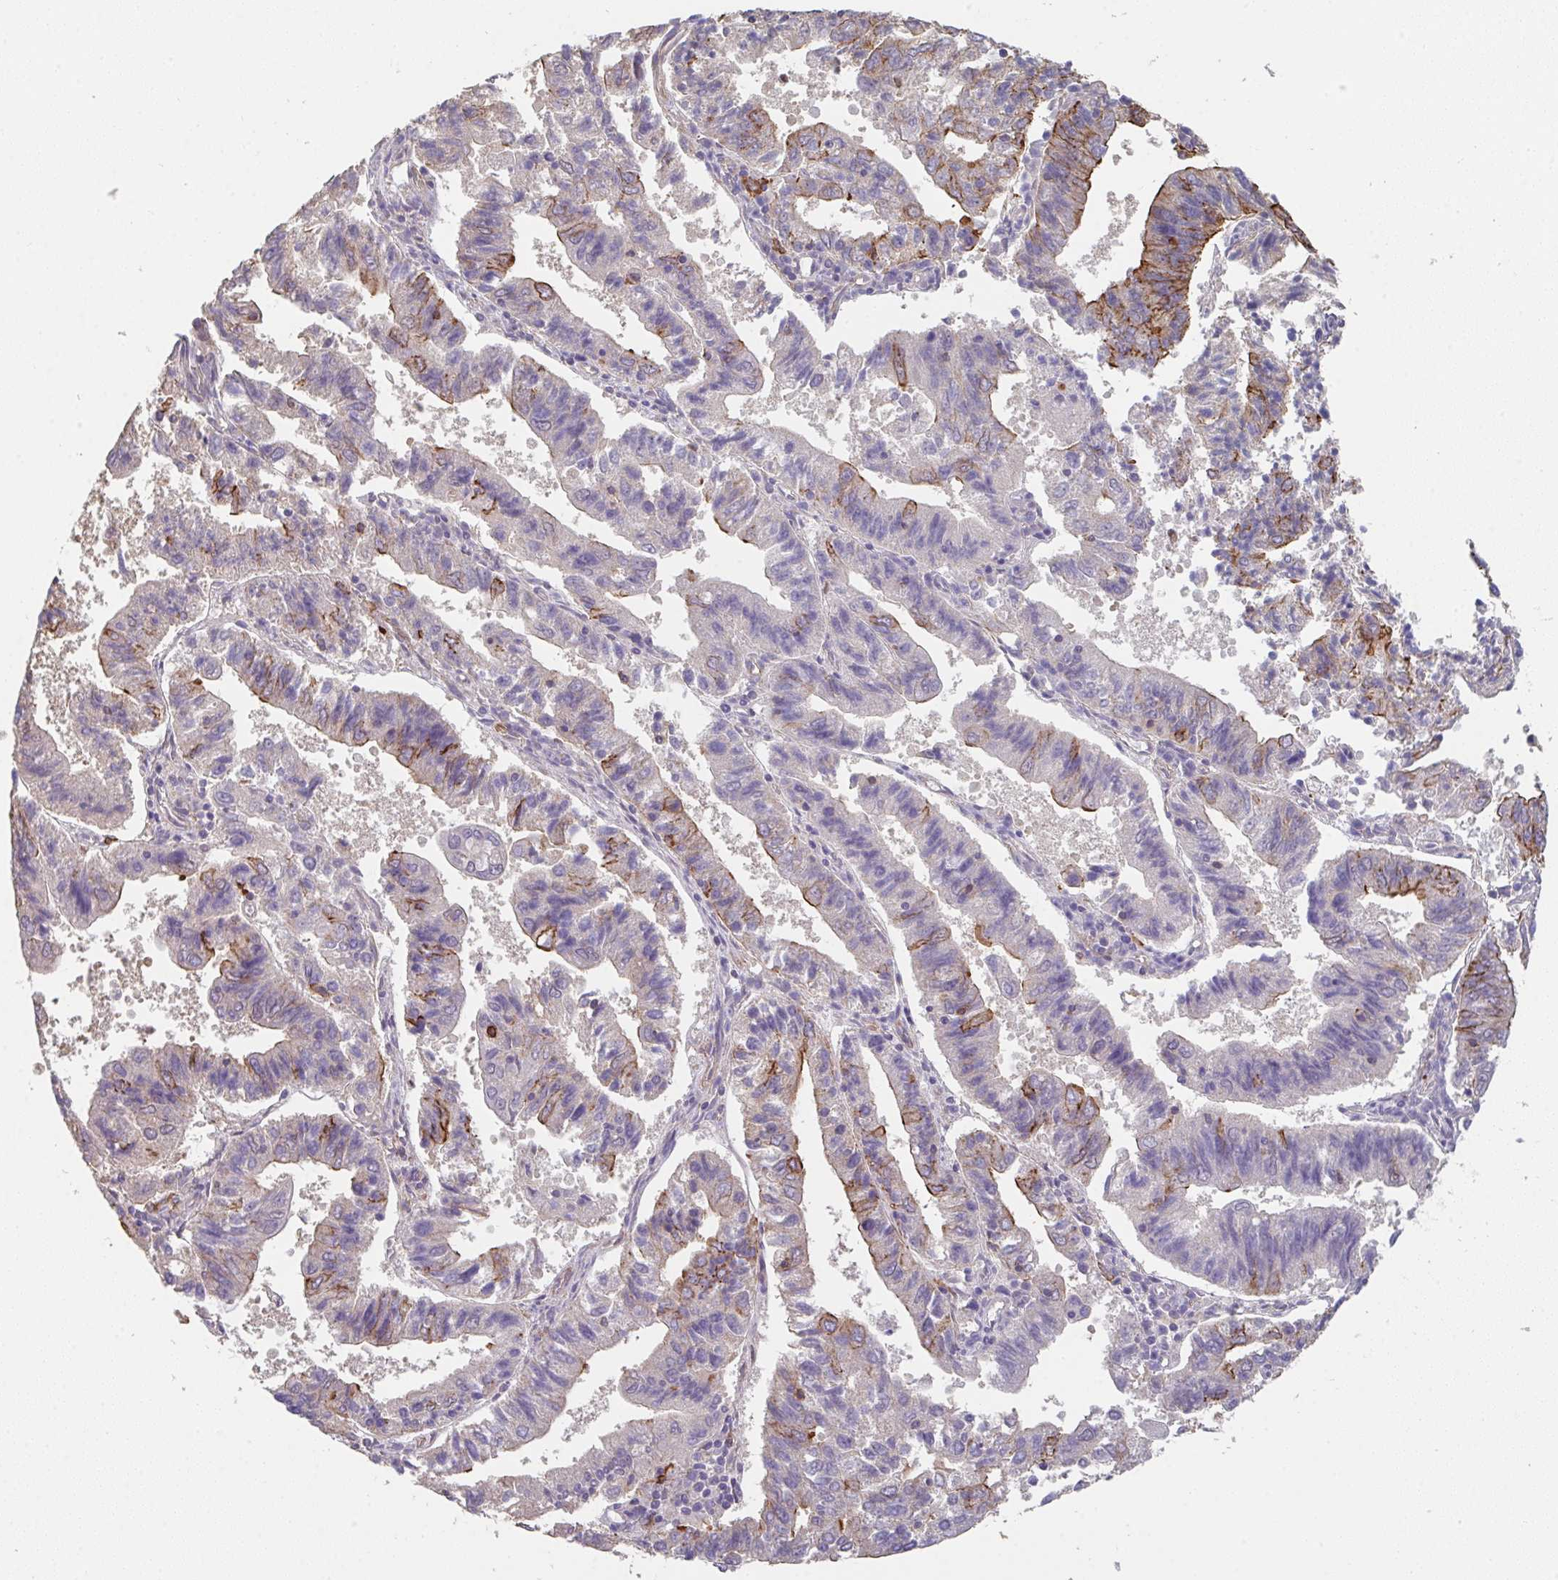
{"staining": {"intensity": "strong", "quantity": "<25%", "location": "cytoplasmic/membranous"}, "tissue": "endometrial cancer", "cell_type": "Tumor cells", "image_type": "cancer", "snomed": [{"axis": "morphology", "description": "Adenocarcinoma, NOS"}, {"axis": "topography", "description": "Endometrium"}], "caption": "Adenocarcinoma (endometrial) stained with a brown dye displays strong cytoplasmic/membranous positive expression in approximately <25% of tumor cells.", "gene": "DBN1", "patient": {"sex": "female", "age": 82}}